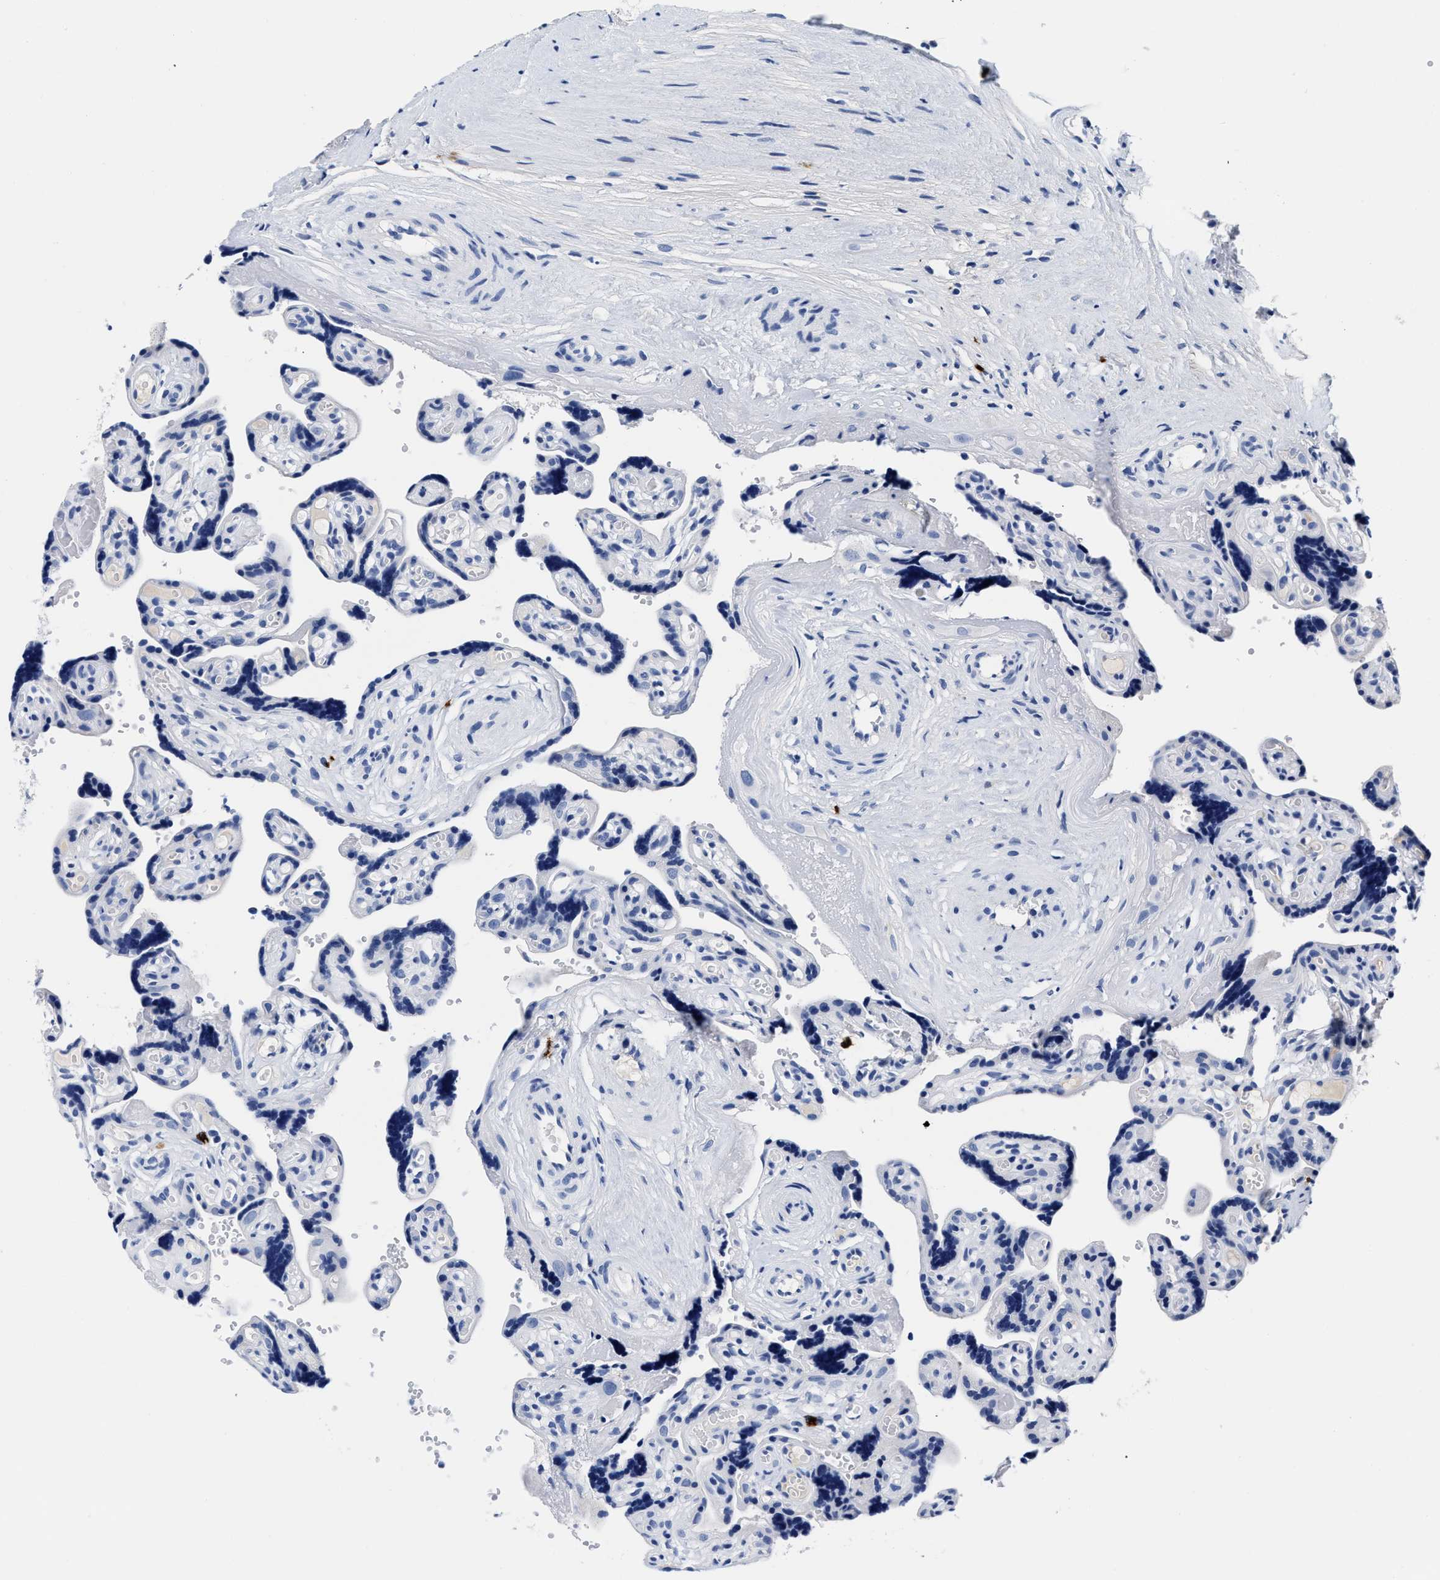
{"staining": {"intensity": "negative", "quantity": "none", "location": "none"}, "tissue": "placenta", "cell_type": "Decidual cells", "image_type": "normal", "snomed": [{"axis": "morphology", "description": "Normal tissue, NOS"}, {"axis": "topography", "description": "Placenta"}], "caption": "Immunohistochemistry (IHC) of unremarkable human placenta demonstrates no staining in decidual cells.", "gene": "CER1", "patient": {"sex": "female", "age": 30}}